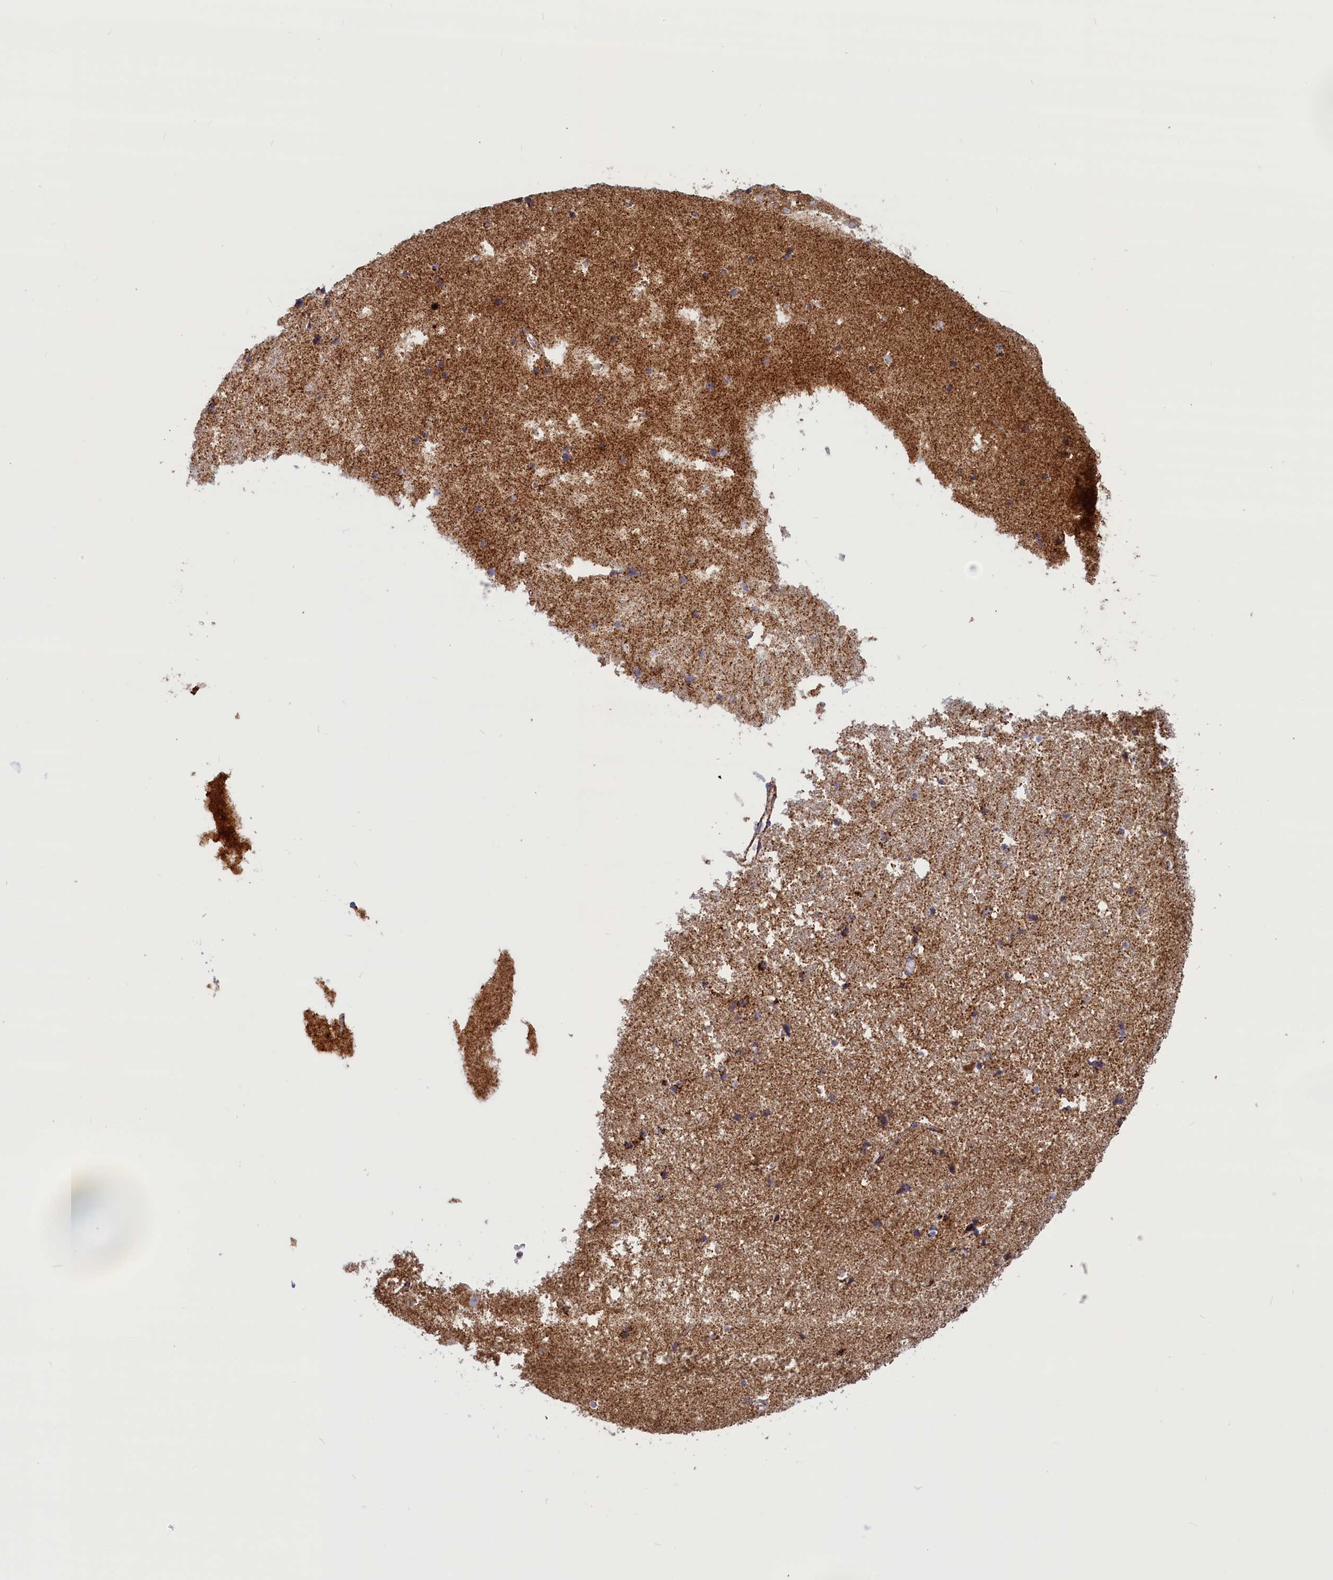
{"staining": {"intensity": "moderate", "quantity": "25%-75%", "location": "cytoplasmic/membranous"}, "tissue": "hippocampus", "cell_type": "Glial cells", "image_type": "normal", "snomed": [{"axis": "morphology", "description": "Normal tissue, NOS"}, {"axis": "topography", "description": "Hippocampus"}], "caption": "A brown stain shows moderate cytoplasmic/membranous staining of a protein in glial cells of unremarkable hippocampus. (Stains: DAB (3,3'-diaminobenzidine) in brown, nuclei in blue, Microscopy: brightfield microscopy at high magnification).", "gene": "ISOC2", "patient": {"sex": "female", "age": 52}}